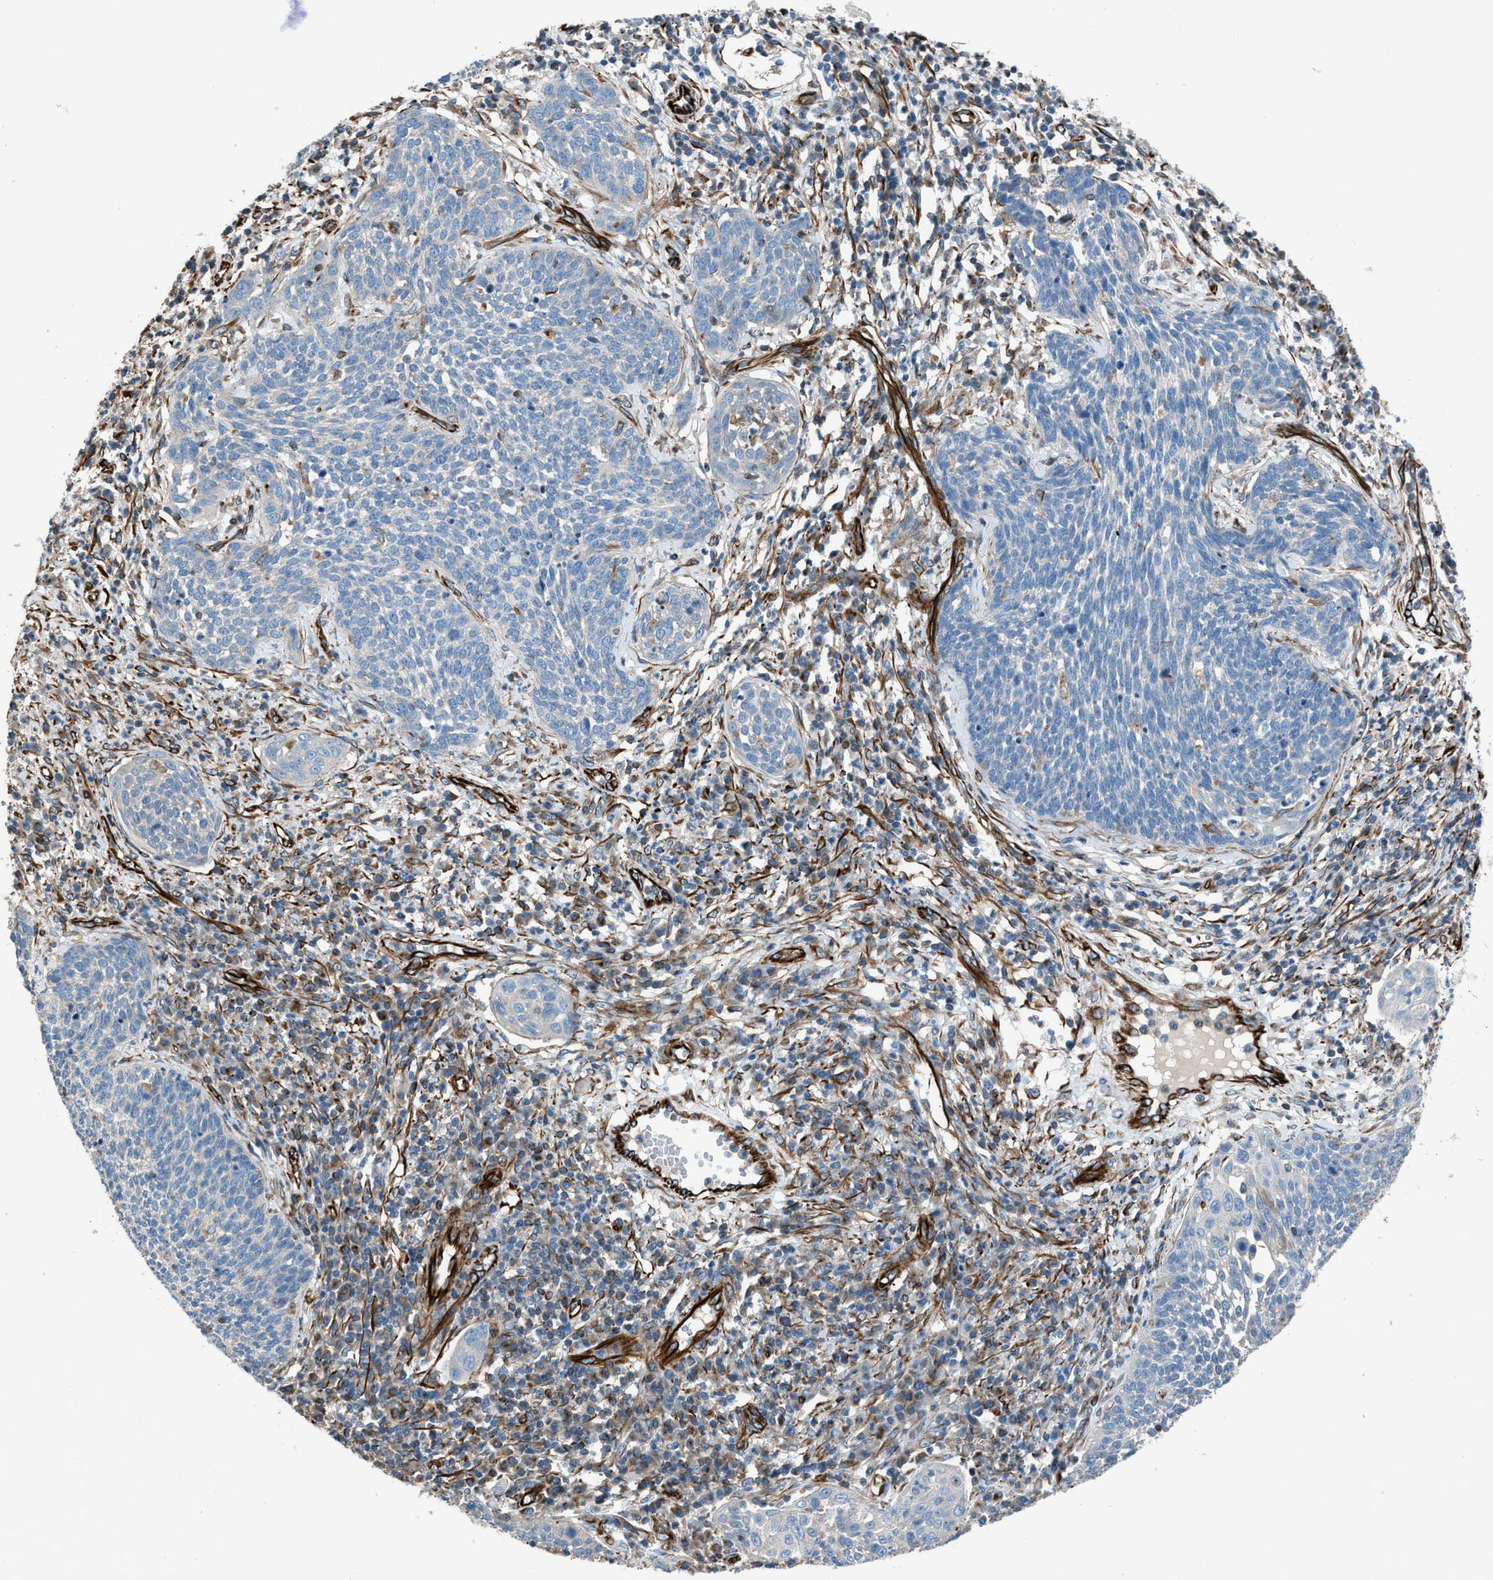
{"staining": {"intensity": "negative", "quantity": "none", "location": "none"}, "tissue": "cervical cancer", "cell_type": "Tumor cells", "image_type": "cancer", "snomed": [{"axis": "morphology", "description": "Squamous cell carcinoma, NOS"}, {"axis": "topography", "description": "Cervix"}], "caption": "Human squamous cell carcinoma (cervical) stained for a protein using immunohistochemistry (IHC) demonstrates no positivity in tumor cells.", "gene": "CABP7", "patient": {"sex": "female", "age": 34}}